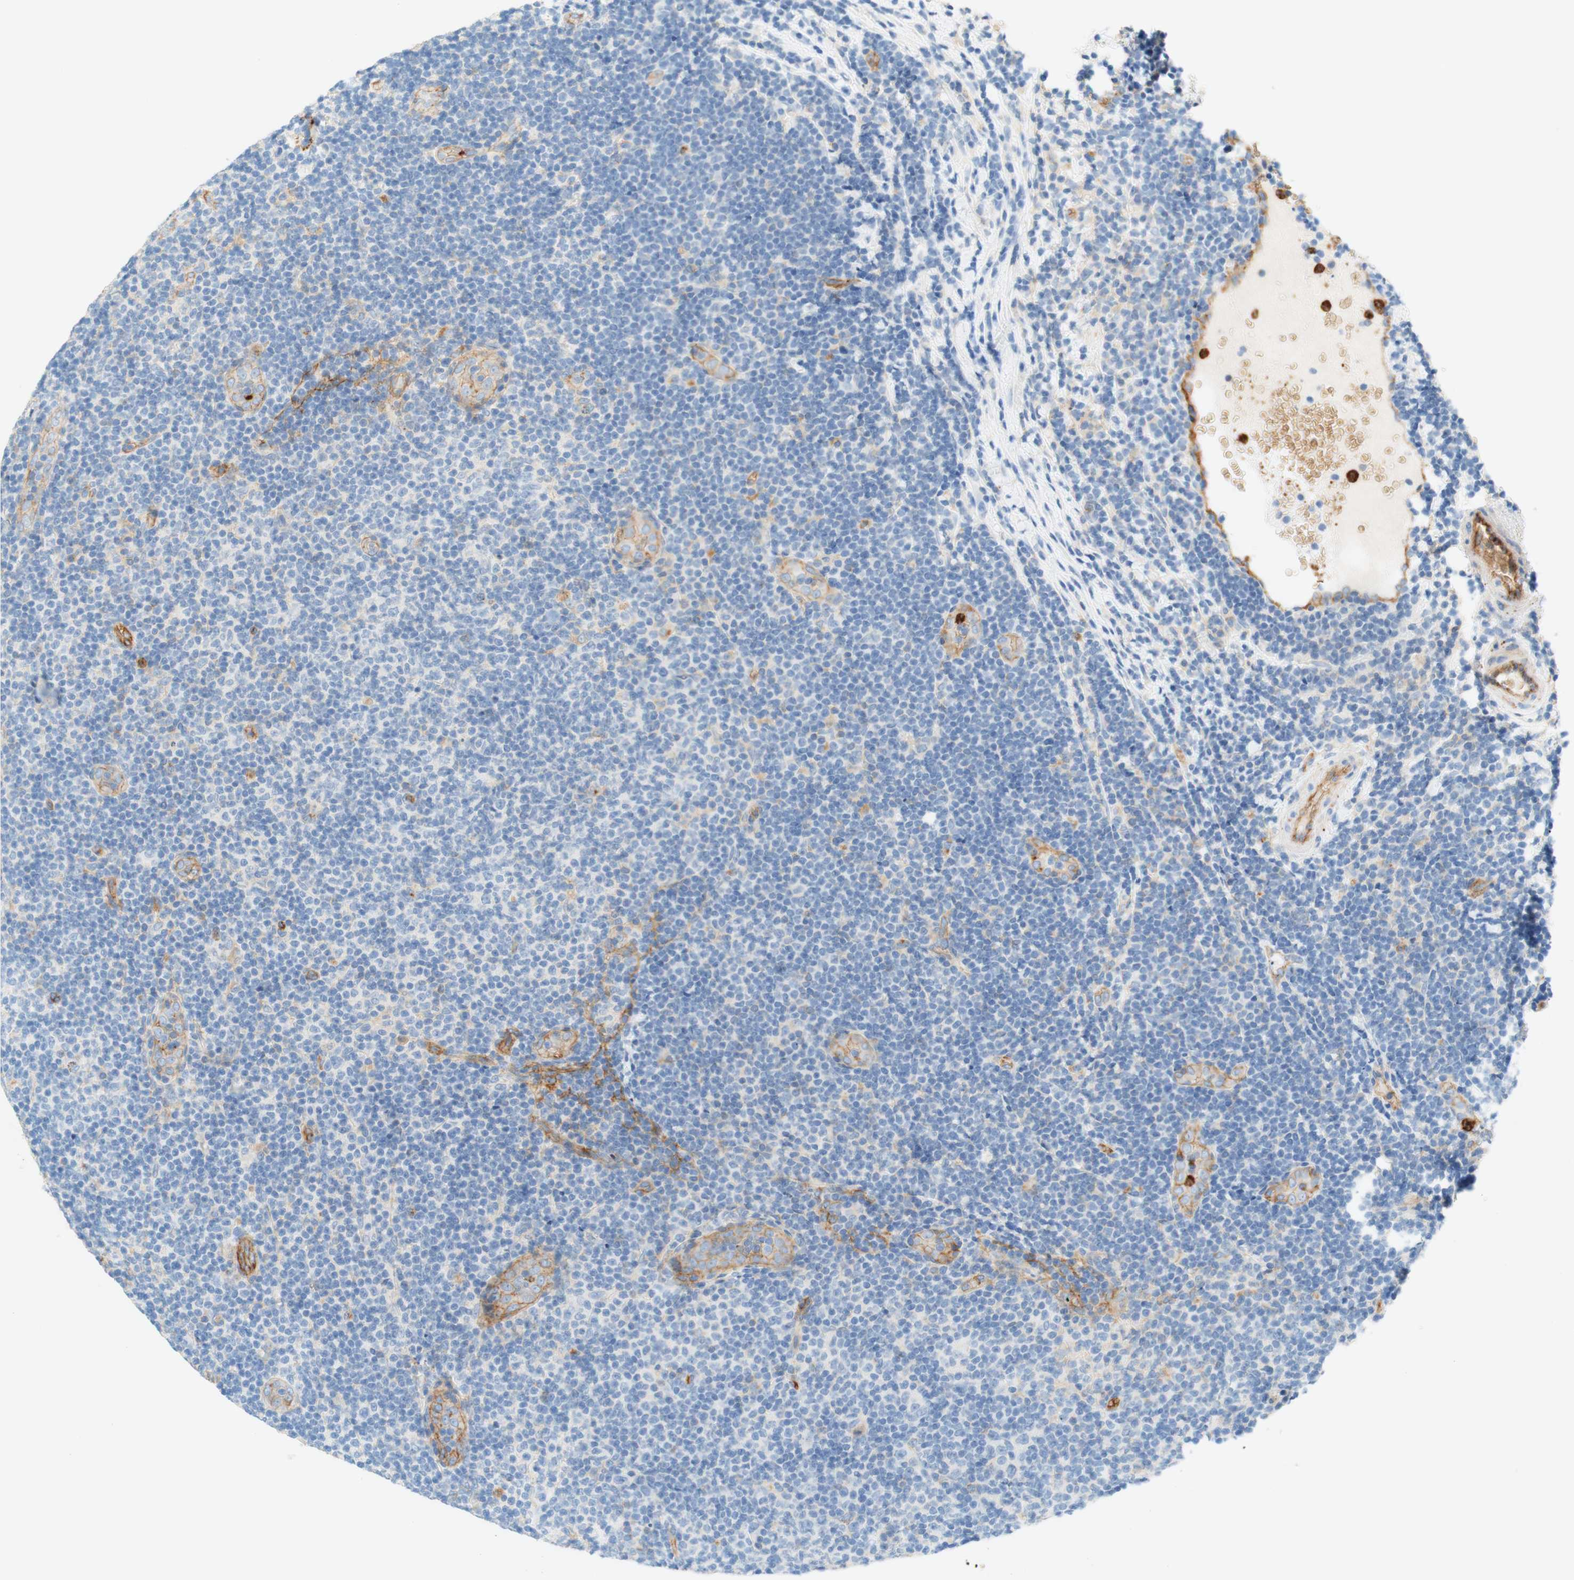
{"staining": {"intensity": "weak", "quantity": "<25%", "location": "cytoplasmic/membranous"}, "tissue": "lymphoma", "cell_type": "Tumor cells", "image_type": "cancer", "snomed": [{"axis": "morphology", "description": "Malignant lymphoma, non-Hodgkin's type, Low grade"}, {"axis": "topography", "description": "Lymph node"}], "caption": "The image shows no staining of tumor cells in low-grade malignant lymphoma, non-Hodgkin's type.", "gene": "STOM", "patient": {"sex": "male", "age": 83}}